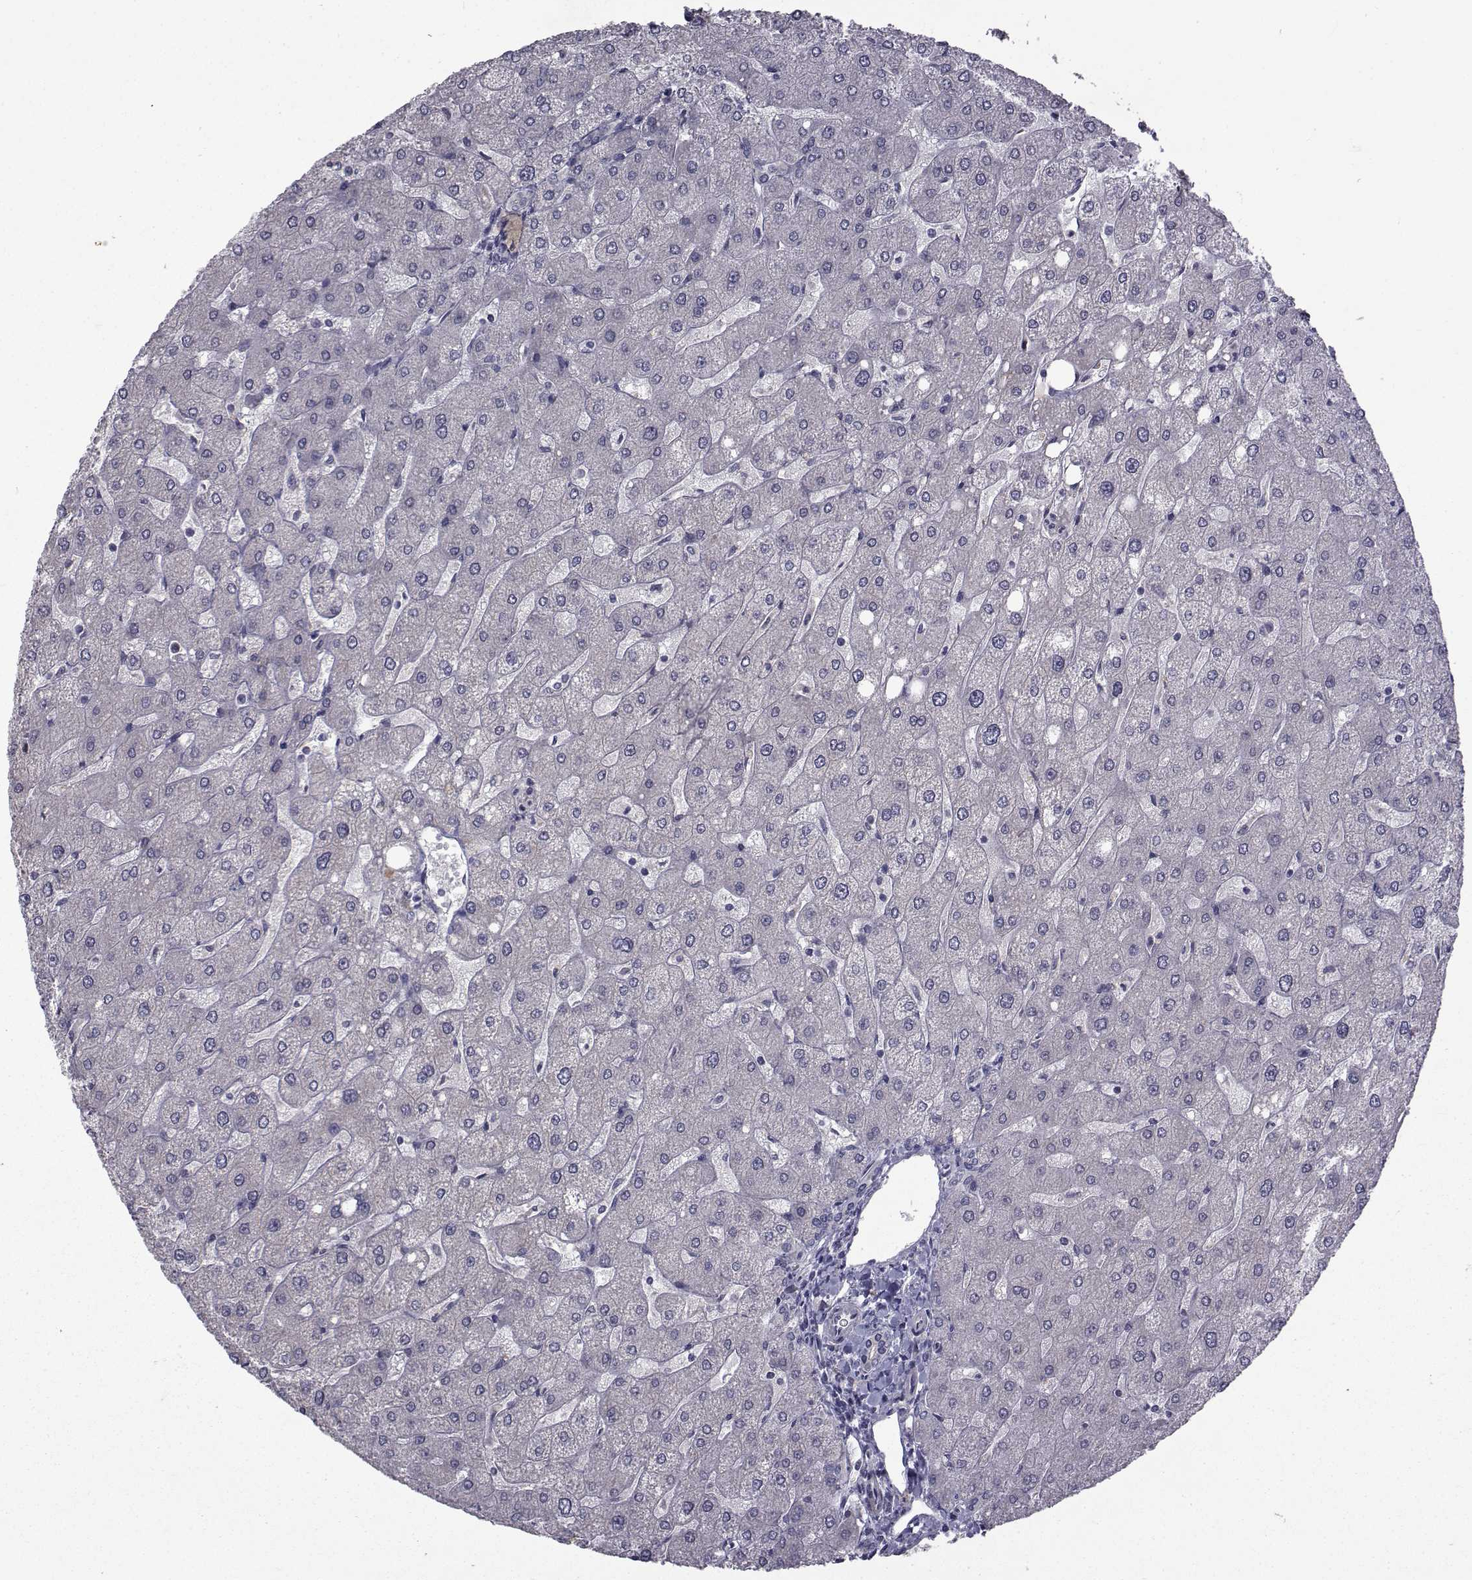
{"staining": {"intensity": "negative", "quantity": "none", "location": "none"}, "tissue": "liver", "cell_type": "Cholangiocytes", "image_type": "normal", "snomed": [{"axis": "morphology", "description": "Normal tissue, NOS"}, {"axis": "topography", "description": "Liver"}], "caption": "The micrograph reveals no staining of cholangiocytes in normal liver.", "gene": "FDXR", "patient": {"sex": "male", "age": 67}}